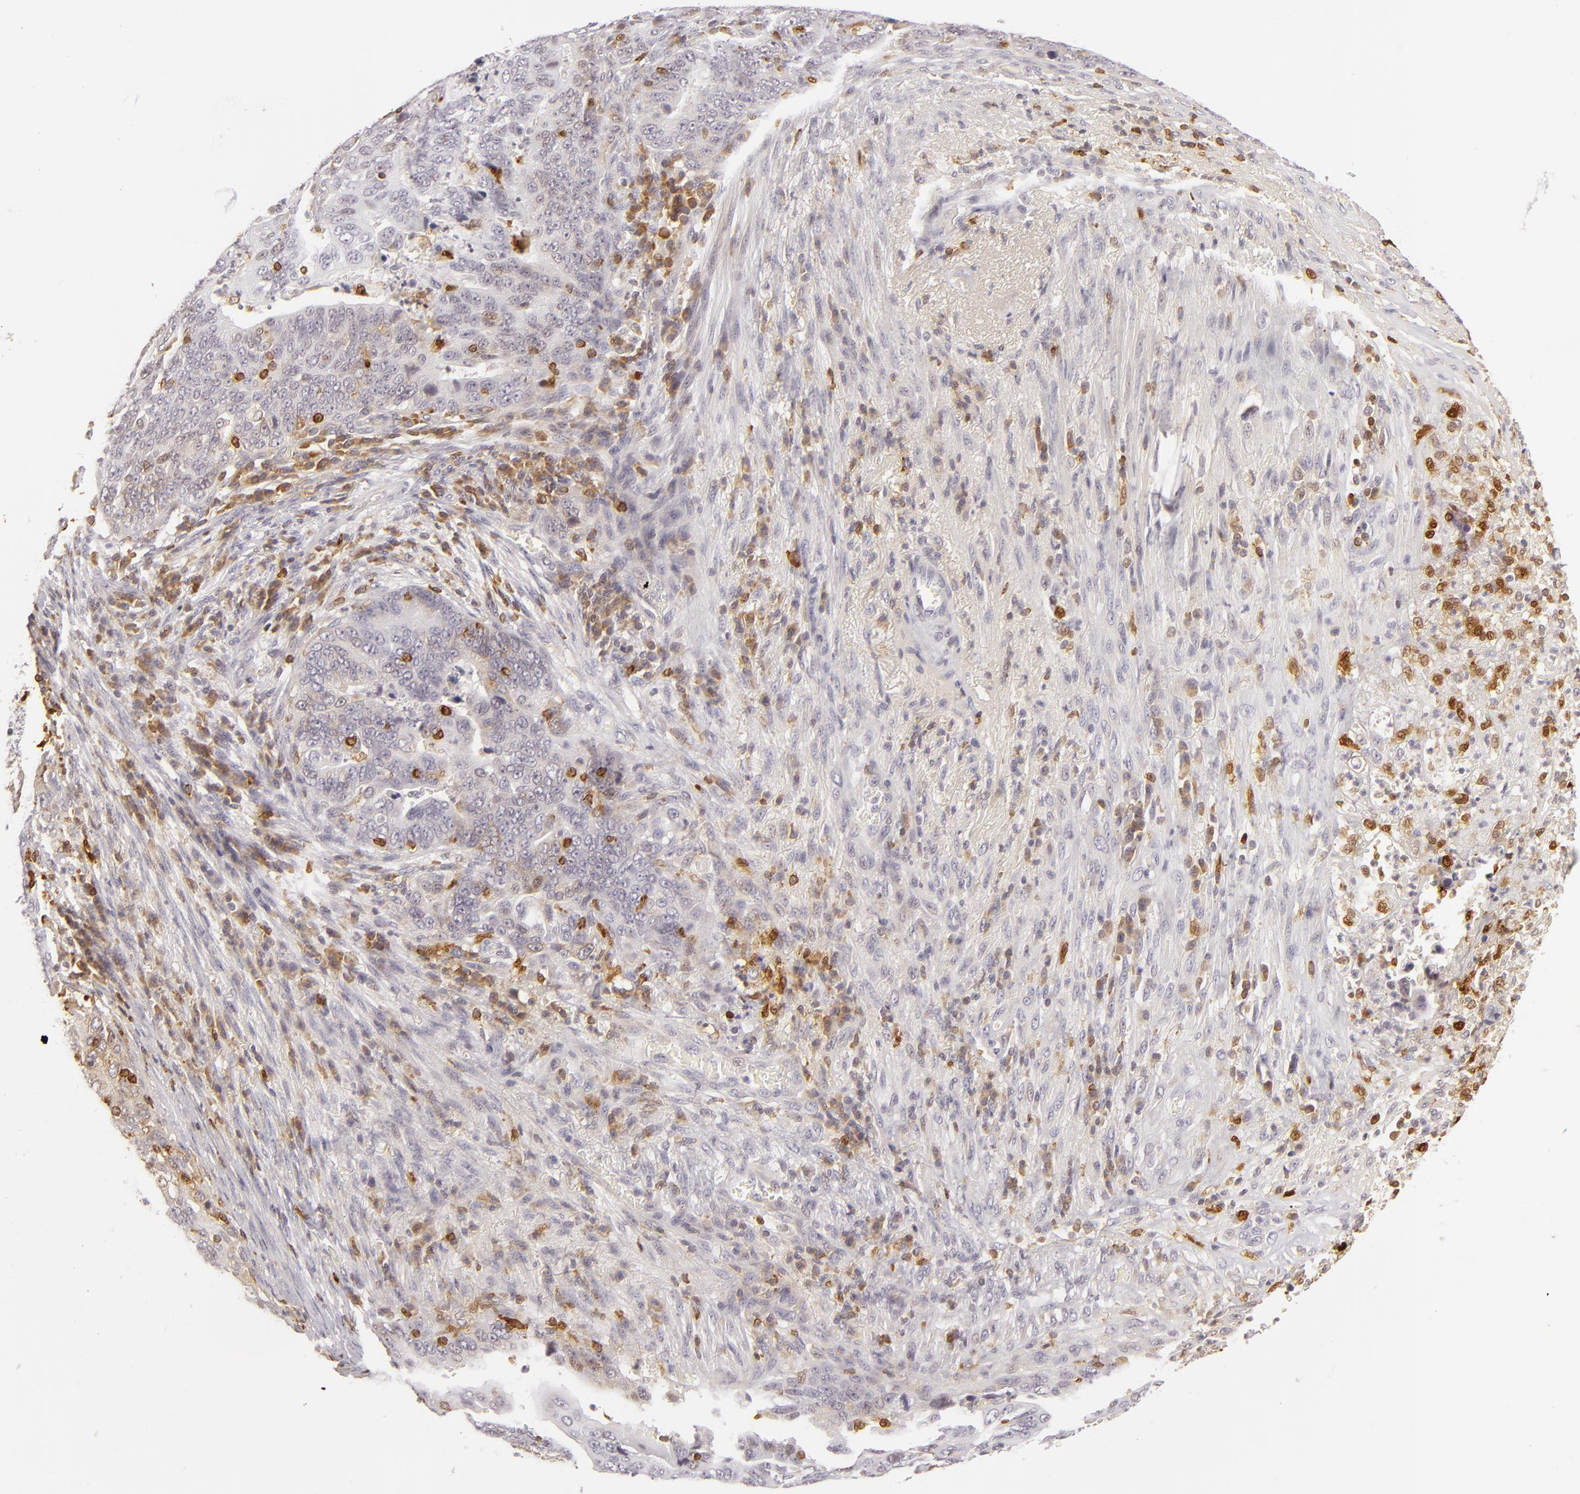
{"staining": {"intensity": "weak", "quantity": "<25%", "location": "cytoplasmic/membranous"}, "tissue": "stomach cancer", "cell_type": "Tumor cells", "image_type": "cancer", "snomed": [{"axis": "morphology", "description": "Adenocarcinoma, NOS"}, {"axis": "topography", "description": "Stomach, upper"}], "caption": "This is an immunohistochemistry (IHC) photomicrograph of human stomach adenocarcinoma. There is no positivity in tumor cells.", "gene": "APOBEC3G", "patient": {"sex": "female", "age": 50}}